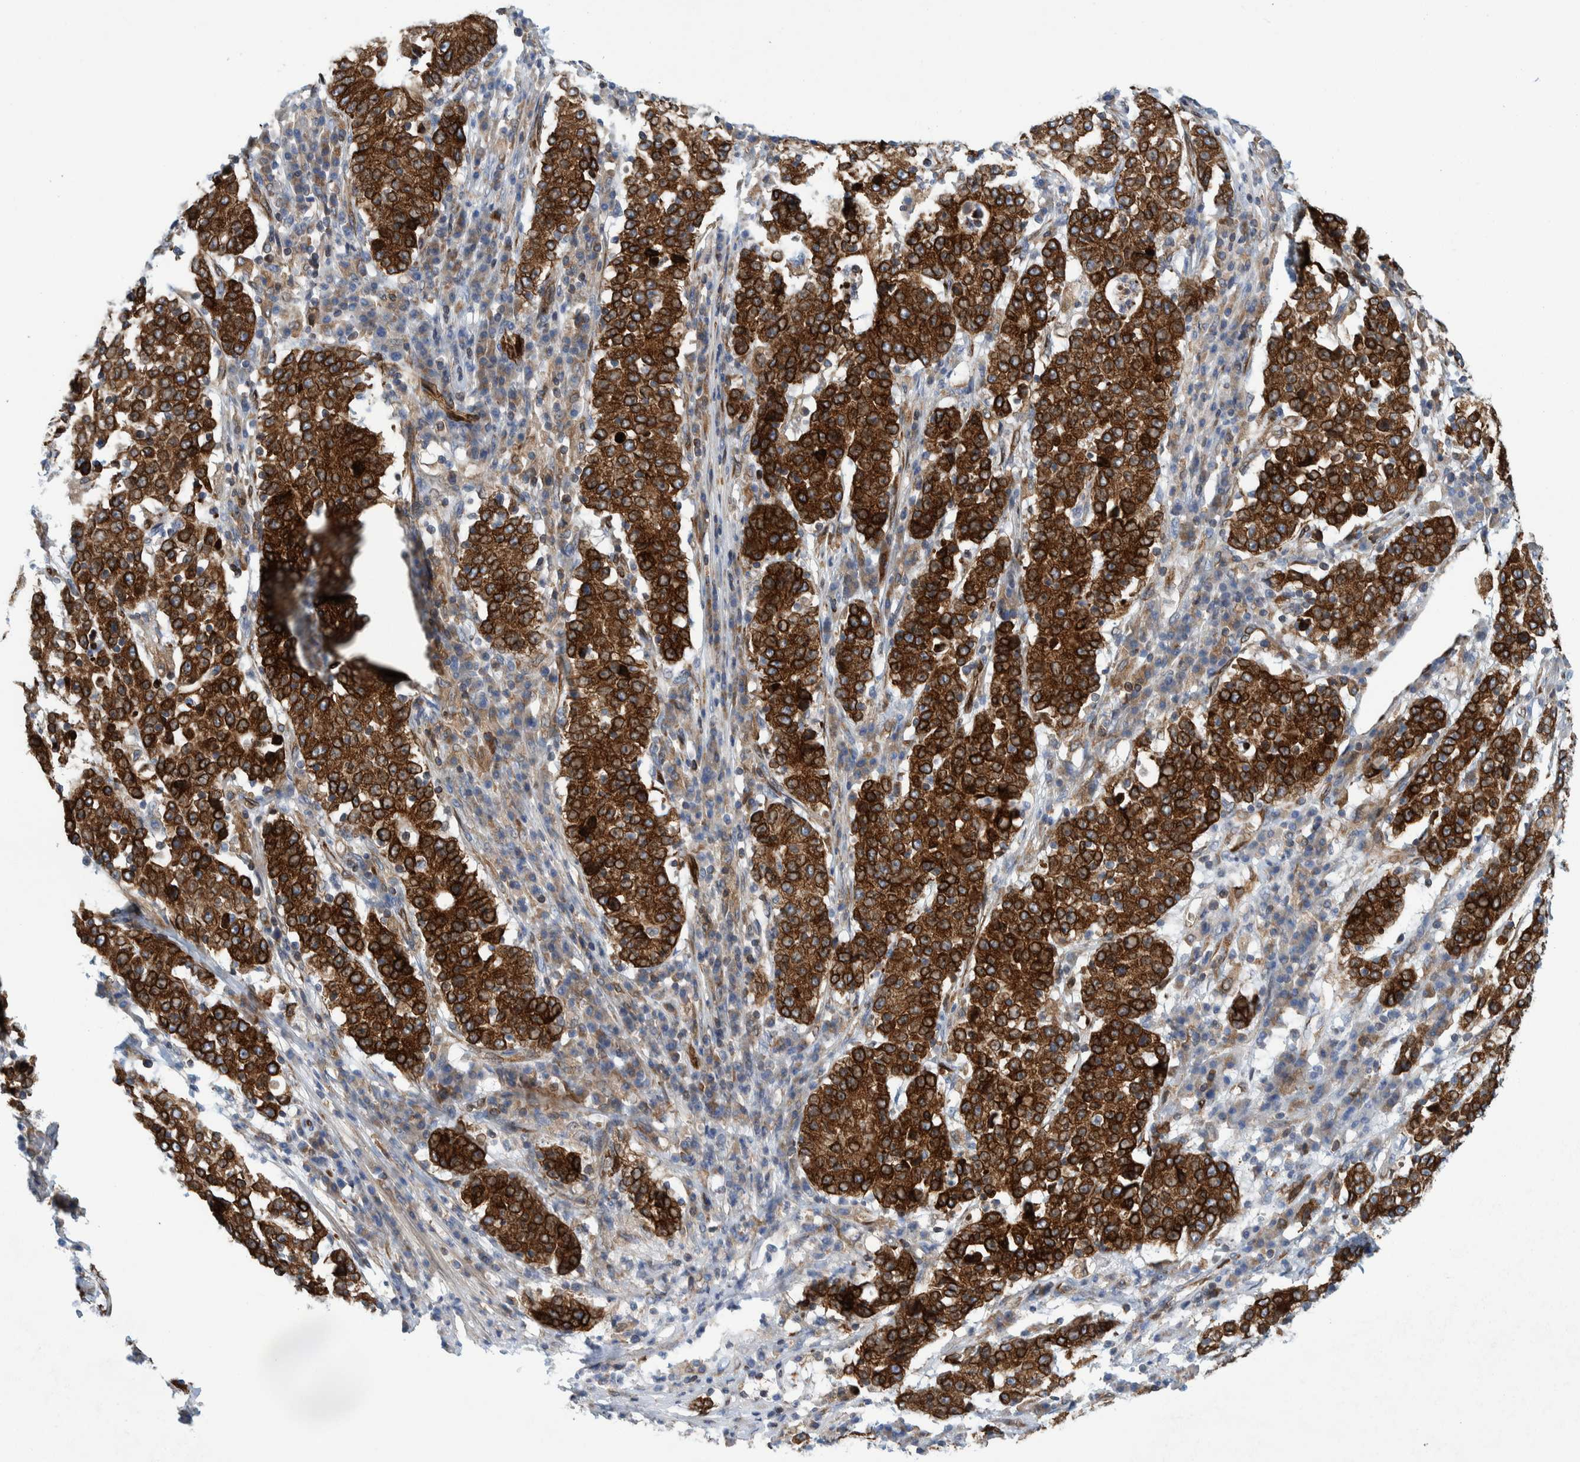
{"staining": {"intensity": "strong", "quantity": ">75%", "location": "cytoplasmic/membranous"}, "tissue": "stomach cancer", "cell_type": "Tumor cells", "image_type": "cancer", "snomed": [{"axis": "morphology", "description": "Adenocarcinoma, NOS"}, {"axis": "topography", "description": "Stomach"}], "caption": "Immunohistochemical staining of human adenocarcinoma (stomach) demonstrates high levels of strong cytoplasmic/membranous positivity in about >75% of tumor cells.", "gene": "THEM6", "patient": {"sex": "male", "age": 59}}